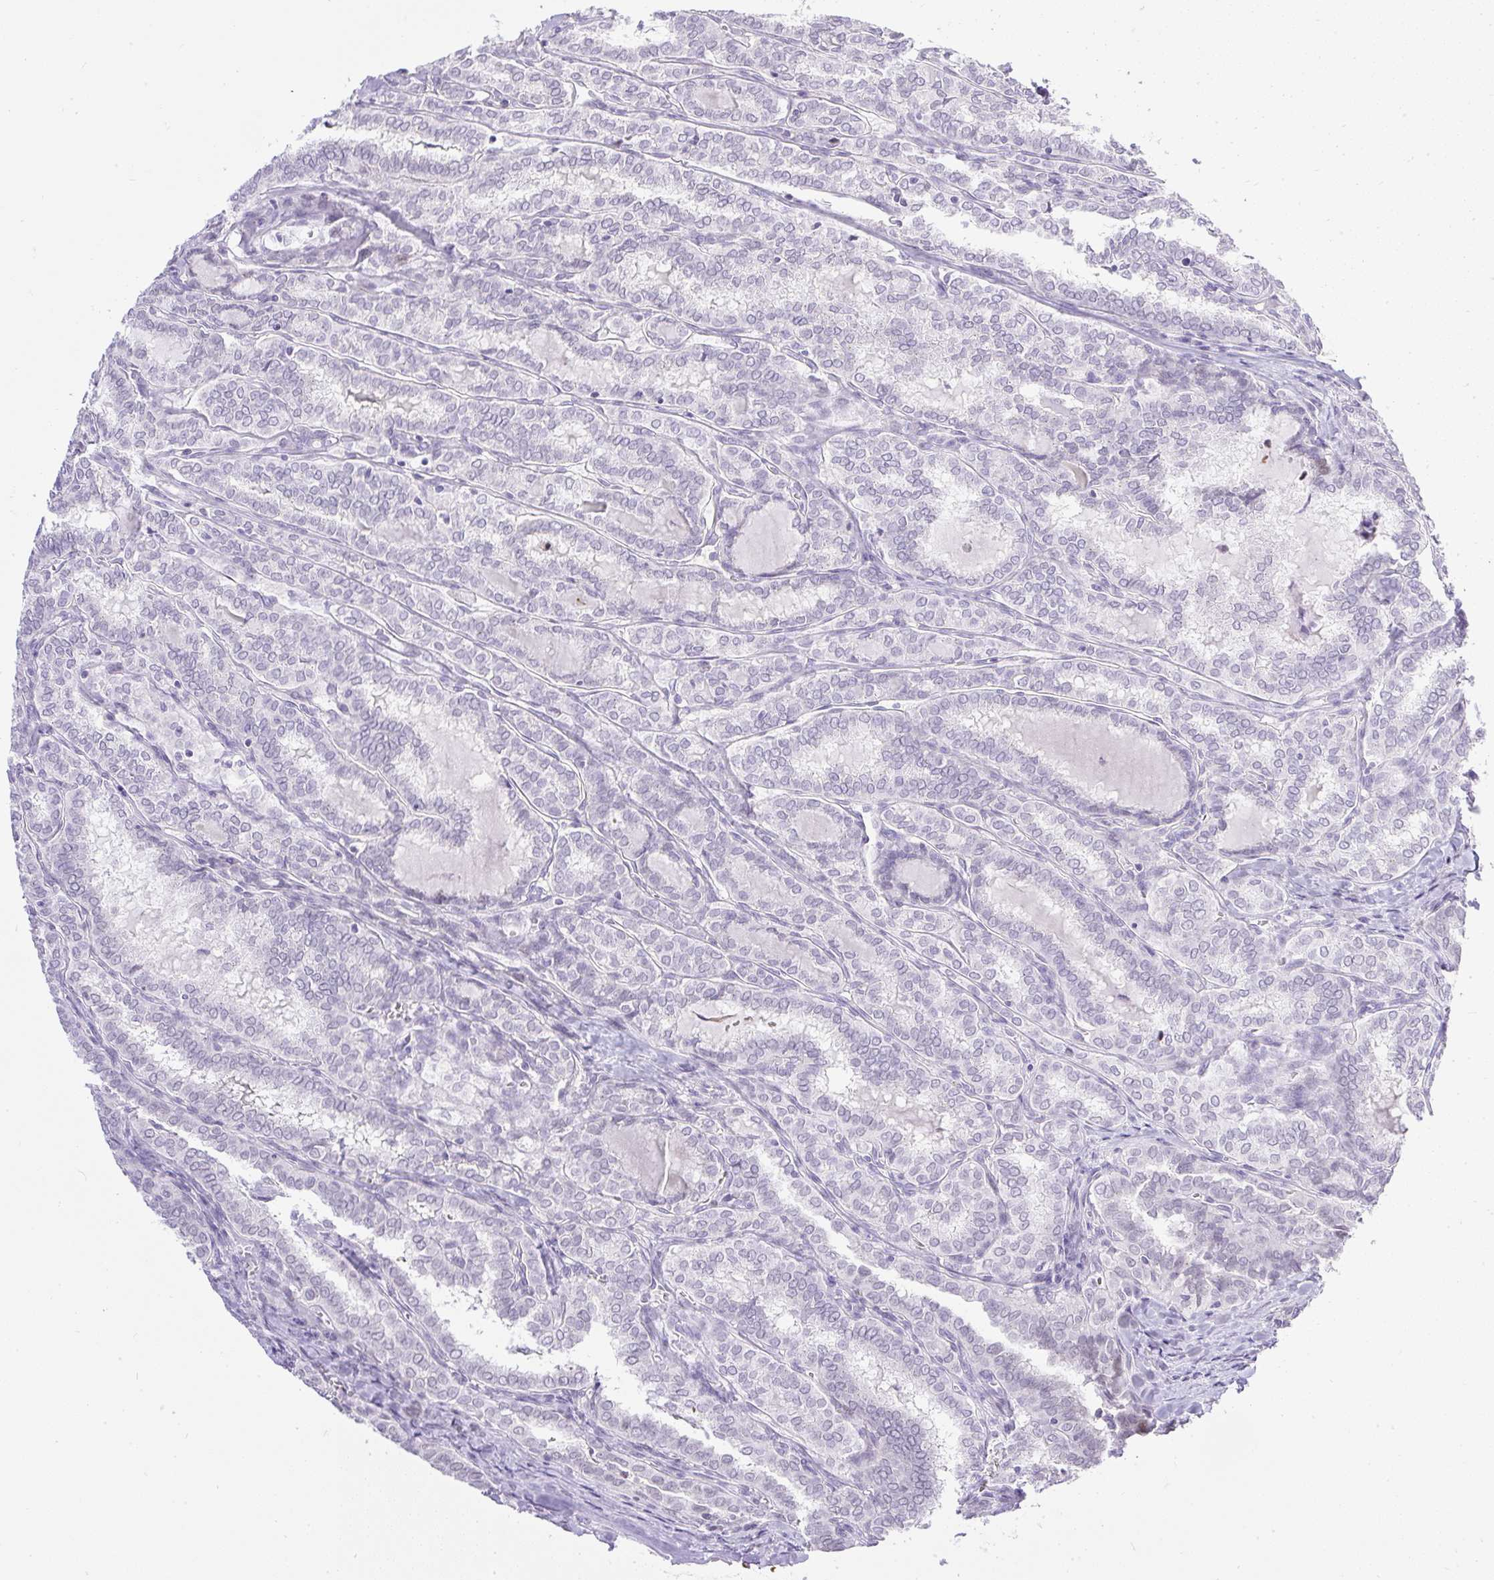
{"staining": {"intensity": "negative", "quantity": "none", "location": "none"}, "tissue": "thyroid cancer", "cell_type": "Tumor cells", "image_type": "cancer", "snomed": [{"axis": "morphology", "description": "Papillary adenocarcinoma, NOS"}, {"axis": "topography", "description": "Thyroid gland"}], "caption": "Immunohistochemistry (IHC) image of papillary adenocarcinoma (thyroid) stained for a protein (brown), which shows no staining in tumor cells.", "gene": "WNT10B", "patient": {"sex": "female", "age": 30}}